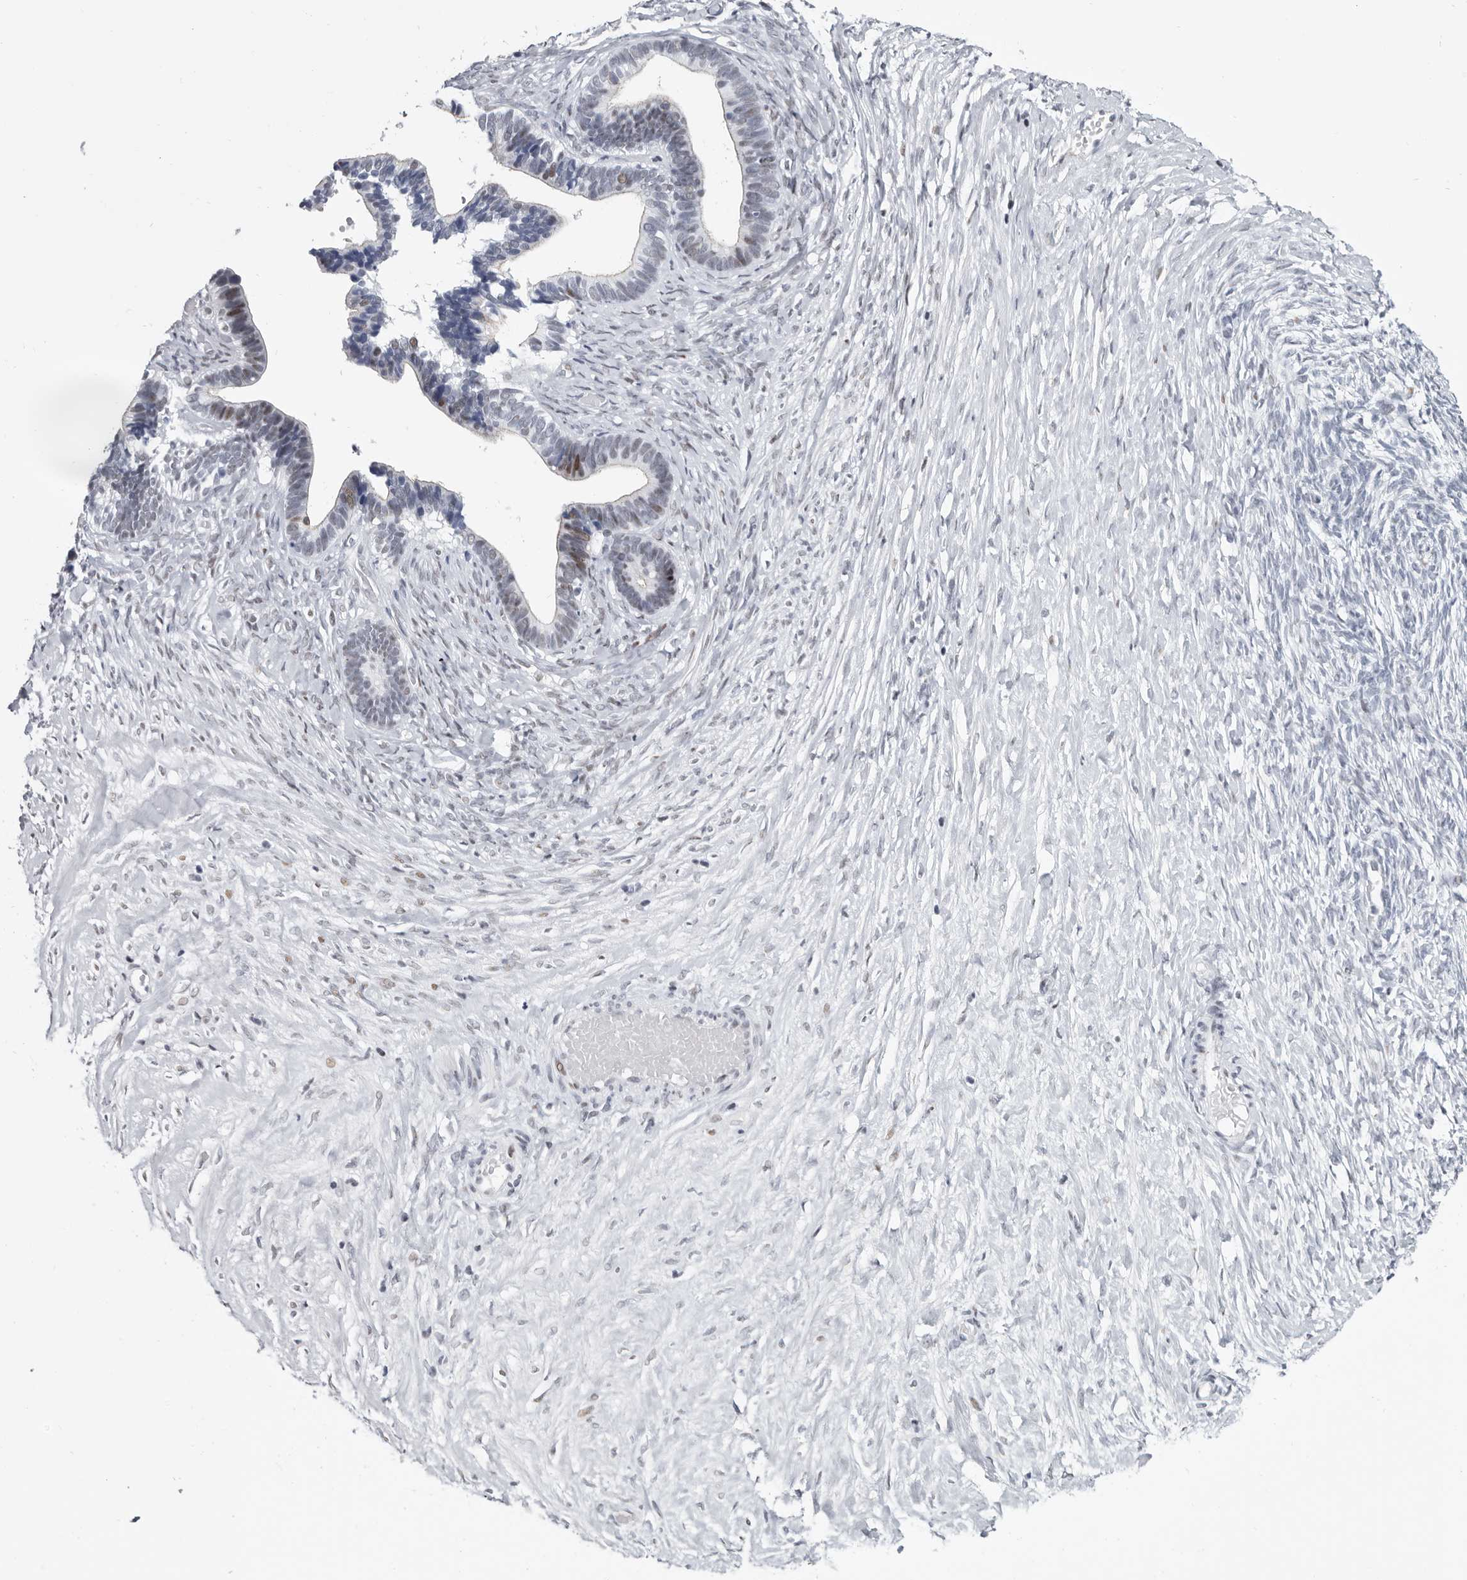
{"staining": {"intensity": "moderate", "quantity": "<25%", "location": "nuclear"}, "tissue": "ovarian cancer", "cell_type": "Tumor cells", "image_type": "cancer", "snomed": [{"axis": "morphology", "description": "Cystadenocarcinoma, serous, NOS"}, {"axis": "topography", "description": "Ovary"}], "caption": "There is low levels of moderate nuclear expression in tumor cells of ovarian cancer, as demonstrated by immunohistochemical staining (brown color).", "gene": "WRAP73", "patient": {"sex": "female", "age": 56}}